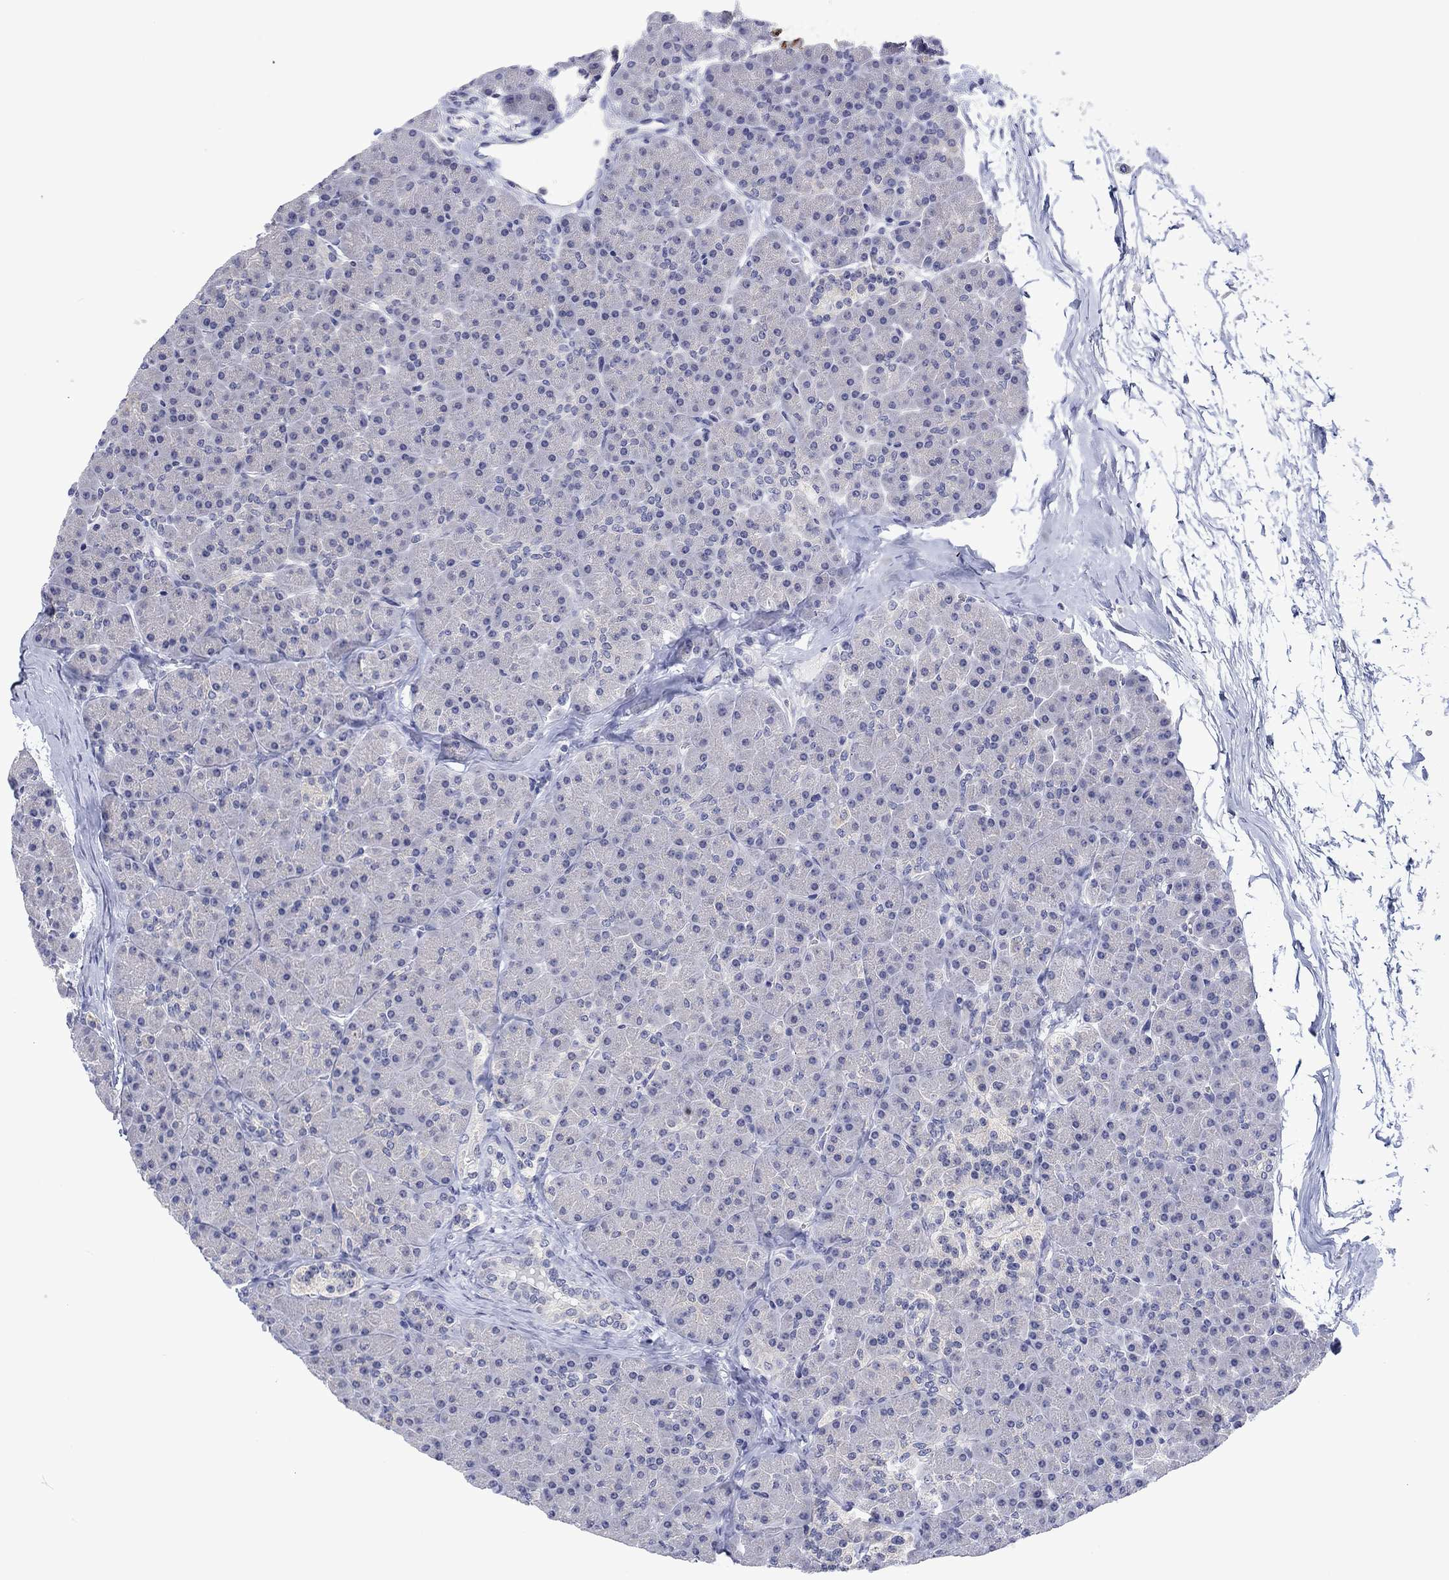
{"staining": {"intensity": "negative", "quantity": "none", "location": "none"}, "tissue": "pancreas", "cell_type": "Exocrine glandular cells", "image_type": "normal", "snomed": [{"axis": "morphology", "description": "Normal tissue, NOS"}, {"axis": "topography", "description": "Pancreas"}], "caption": "This is a histopathology image of immunohistochemistry staining of normal pancreas, which shows no positivity in exocrine glandular cells. (DAB IHC, high magnification).", "gene": "FER1L6", "patient": {"sex": "female", "age": 44}}